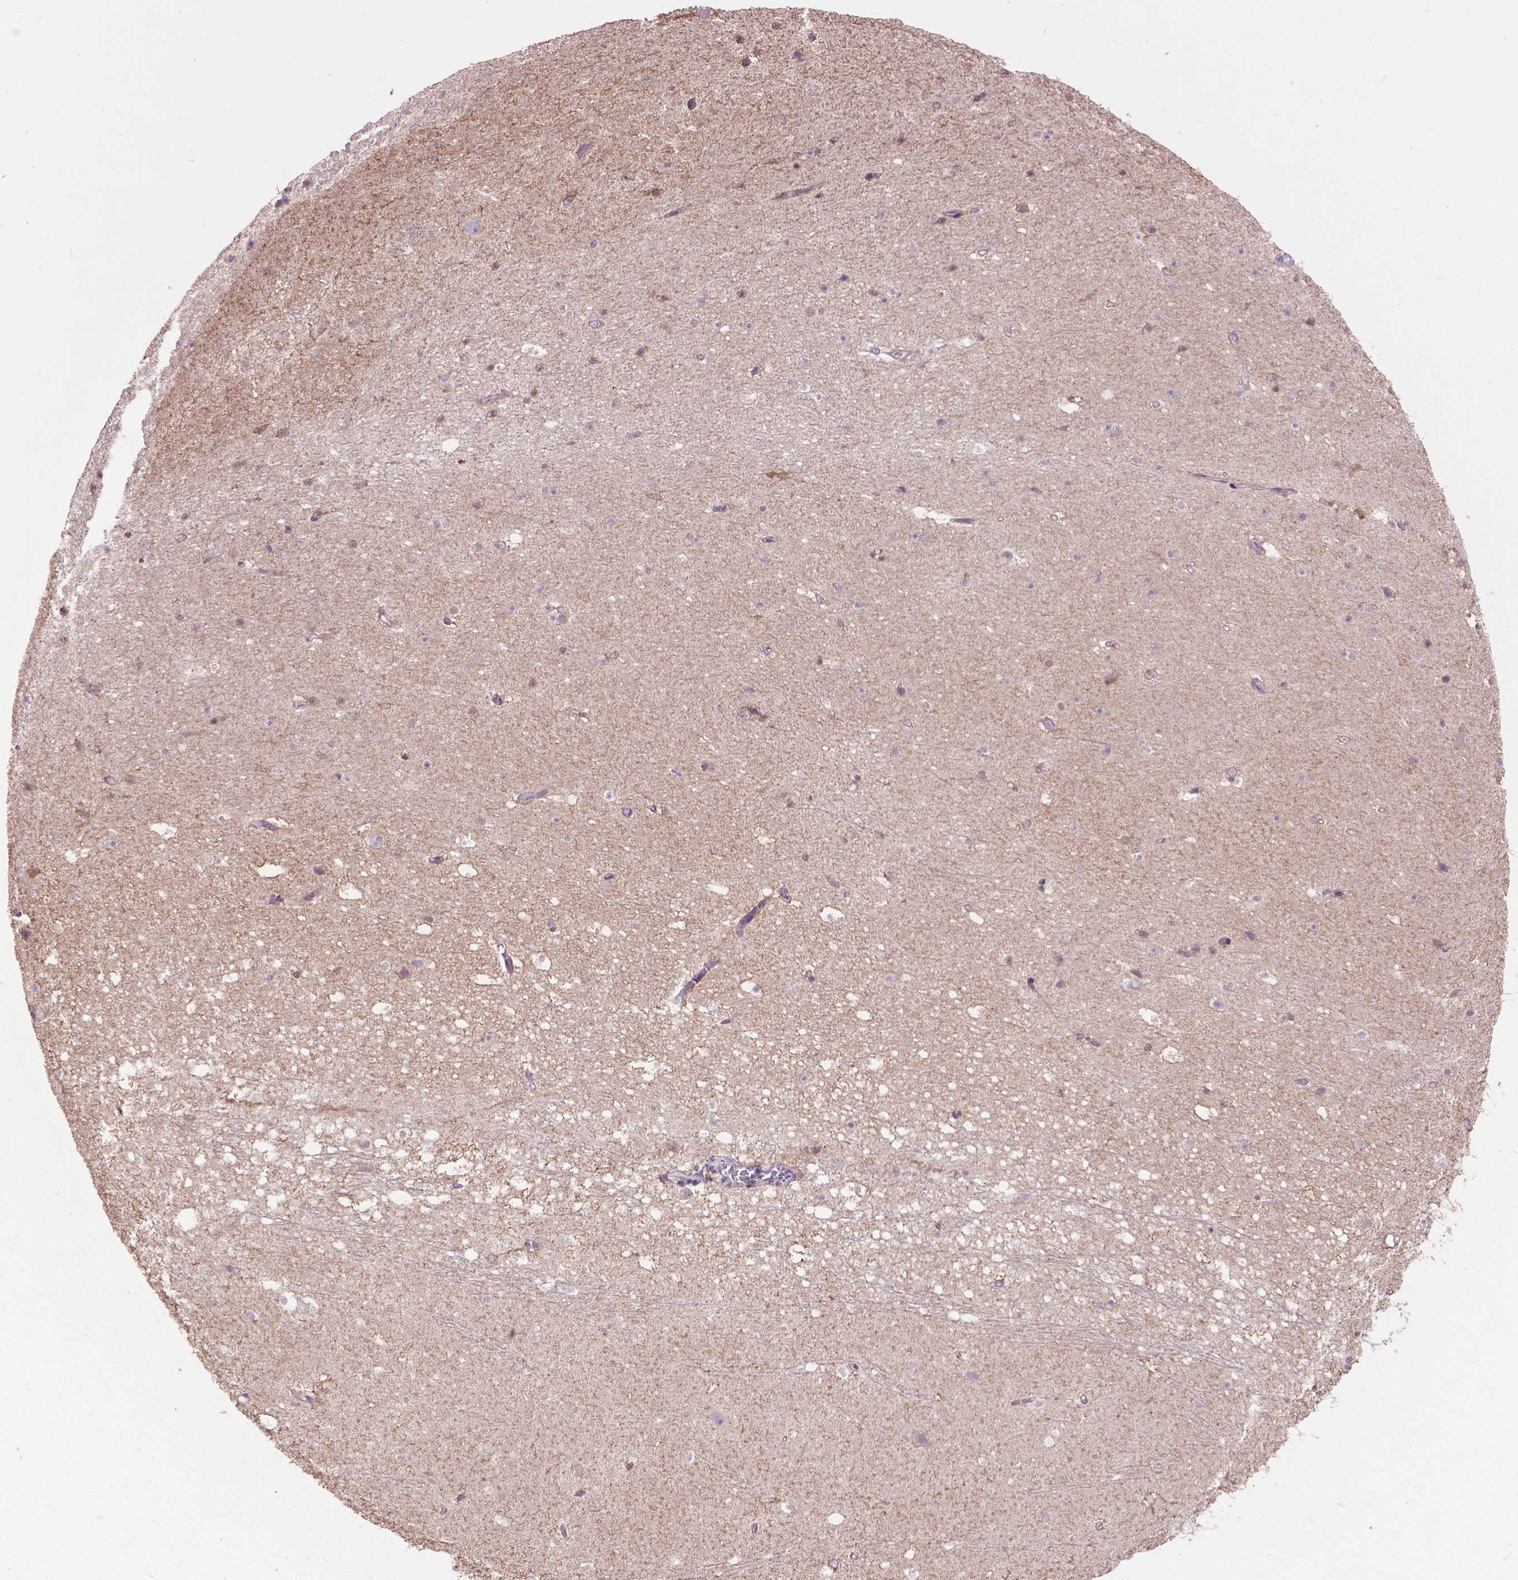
{"staining": {"intensity": "weak", "quantity": "<25%", "location": "cytoplasmic/membranous"}, "tissue": "hippocampus", "cell_type": "Glial cells", "image_type": "normal", "snomed": [{"axis": "morphology", "description": "Normal tissue, NOS"}, {"axis": "topography", "description": "Hippocampus"}], "caption": "DAB immunohistochemical staining of benign hippocampus exhibits no significant positivity in glial cells.", "gene": "GLB1", "patient": {"sex": "male", "age": 26}}